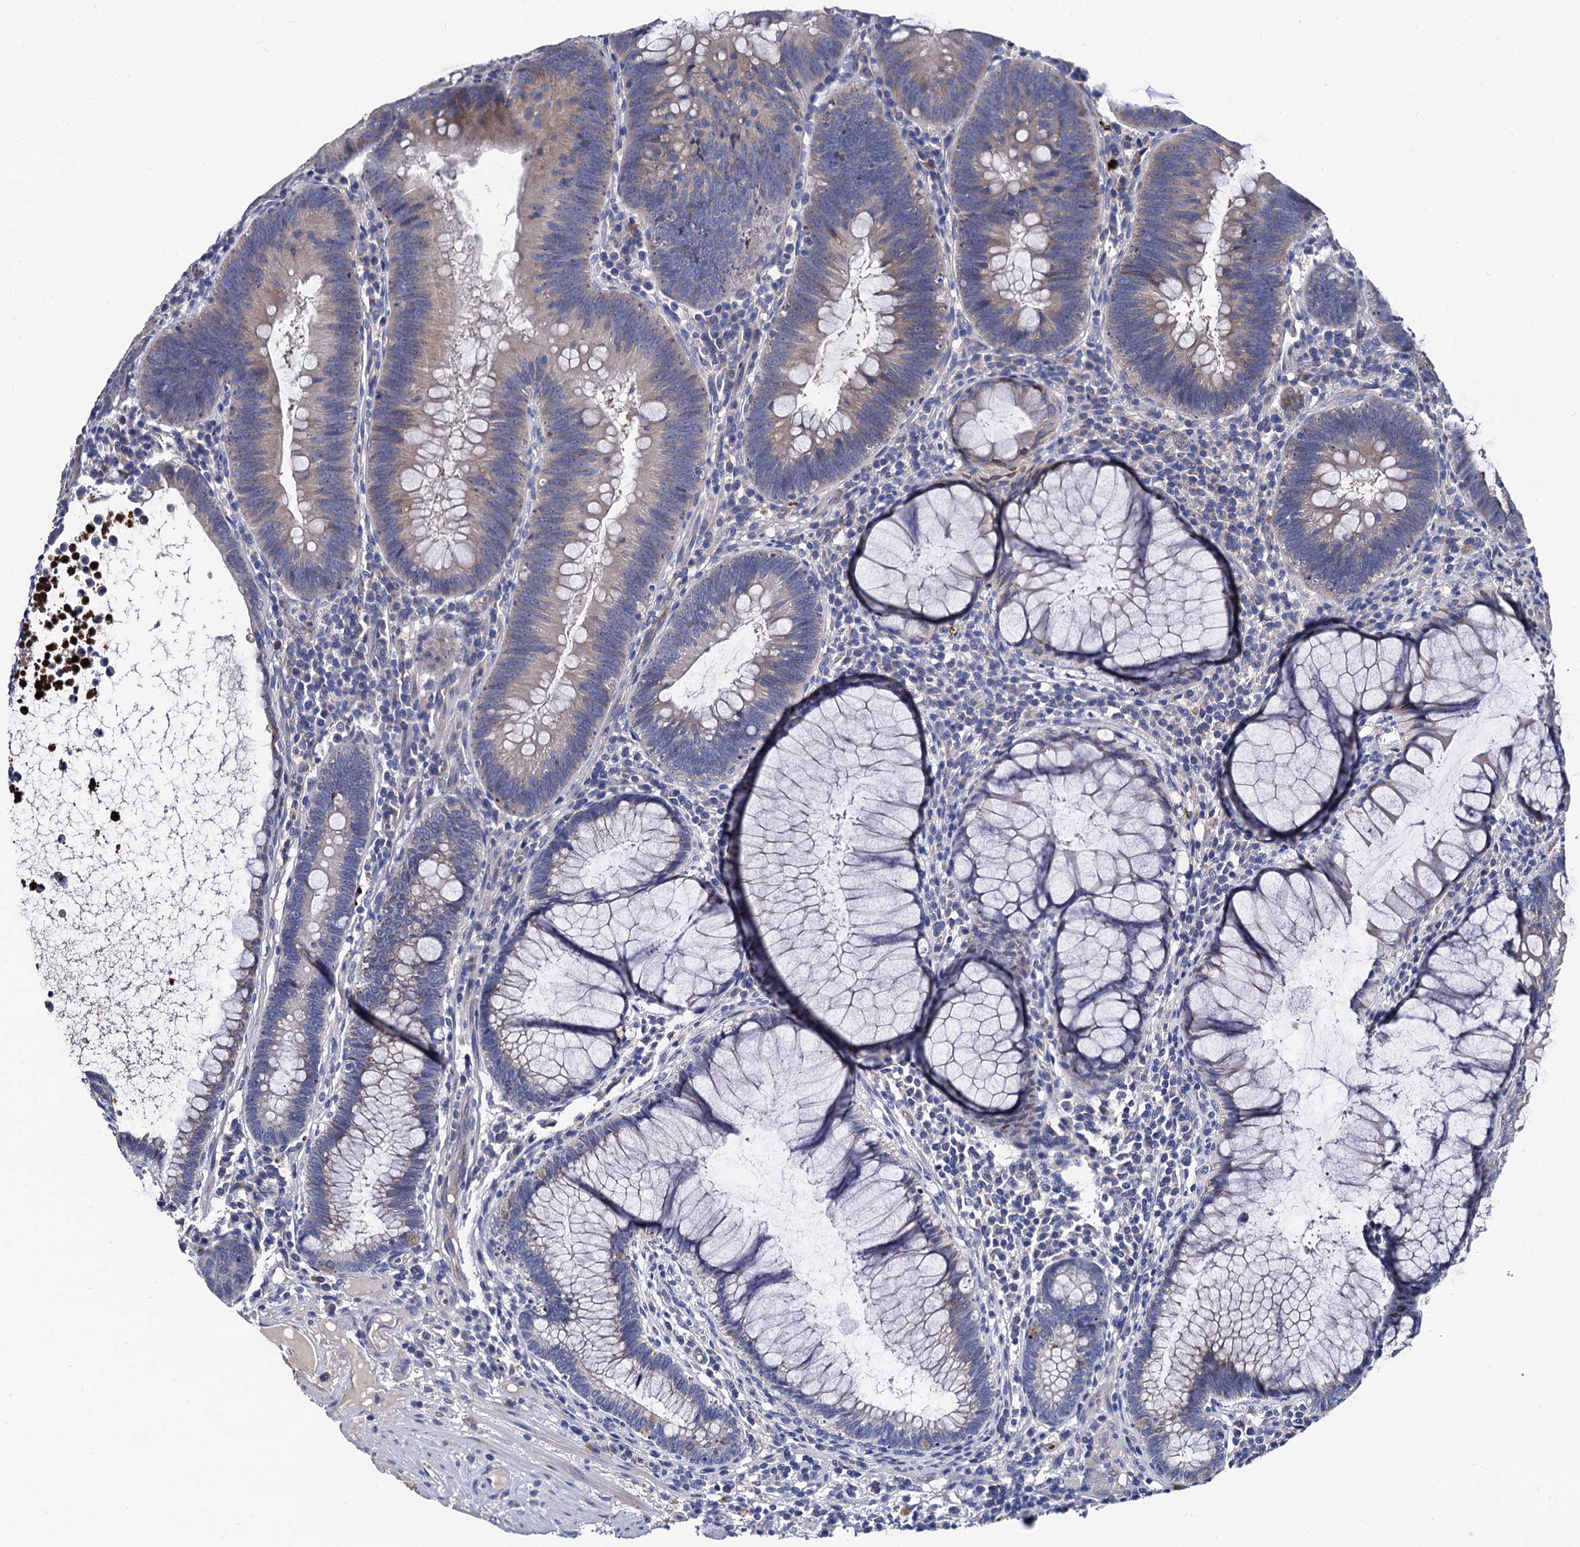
{"staining": {"intensity": "weak", "quantity": "<25%", "location": "cytoplasmic/membranous"}, "tissue": "colorectal cancer", "cell_type": "Tumor cells", "image_type": "cancer", "snomed": [{"axis": "morphology", "description": "Adenocarcinoma, NOS"}, {"axis": "topography", "description": "Rectum"}], "caption": "Protein analysis of colorectal adenocarcinoma reveals no significant positivity in tumor cells.", "gene": "FREM3", "patient": {"sex": "female", "age": 75}}